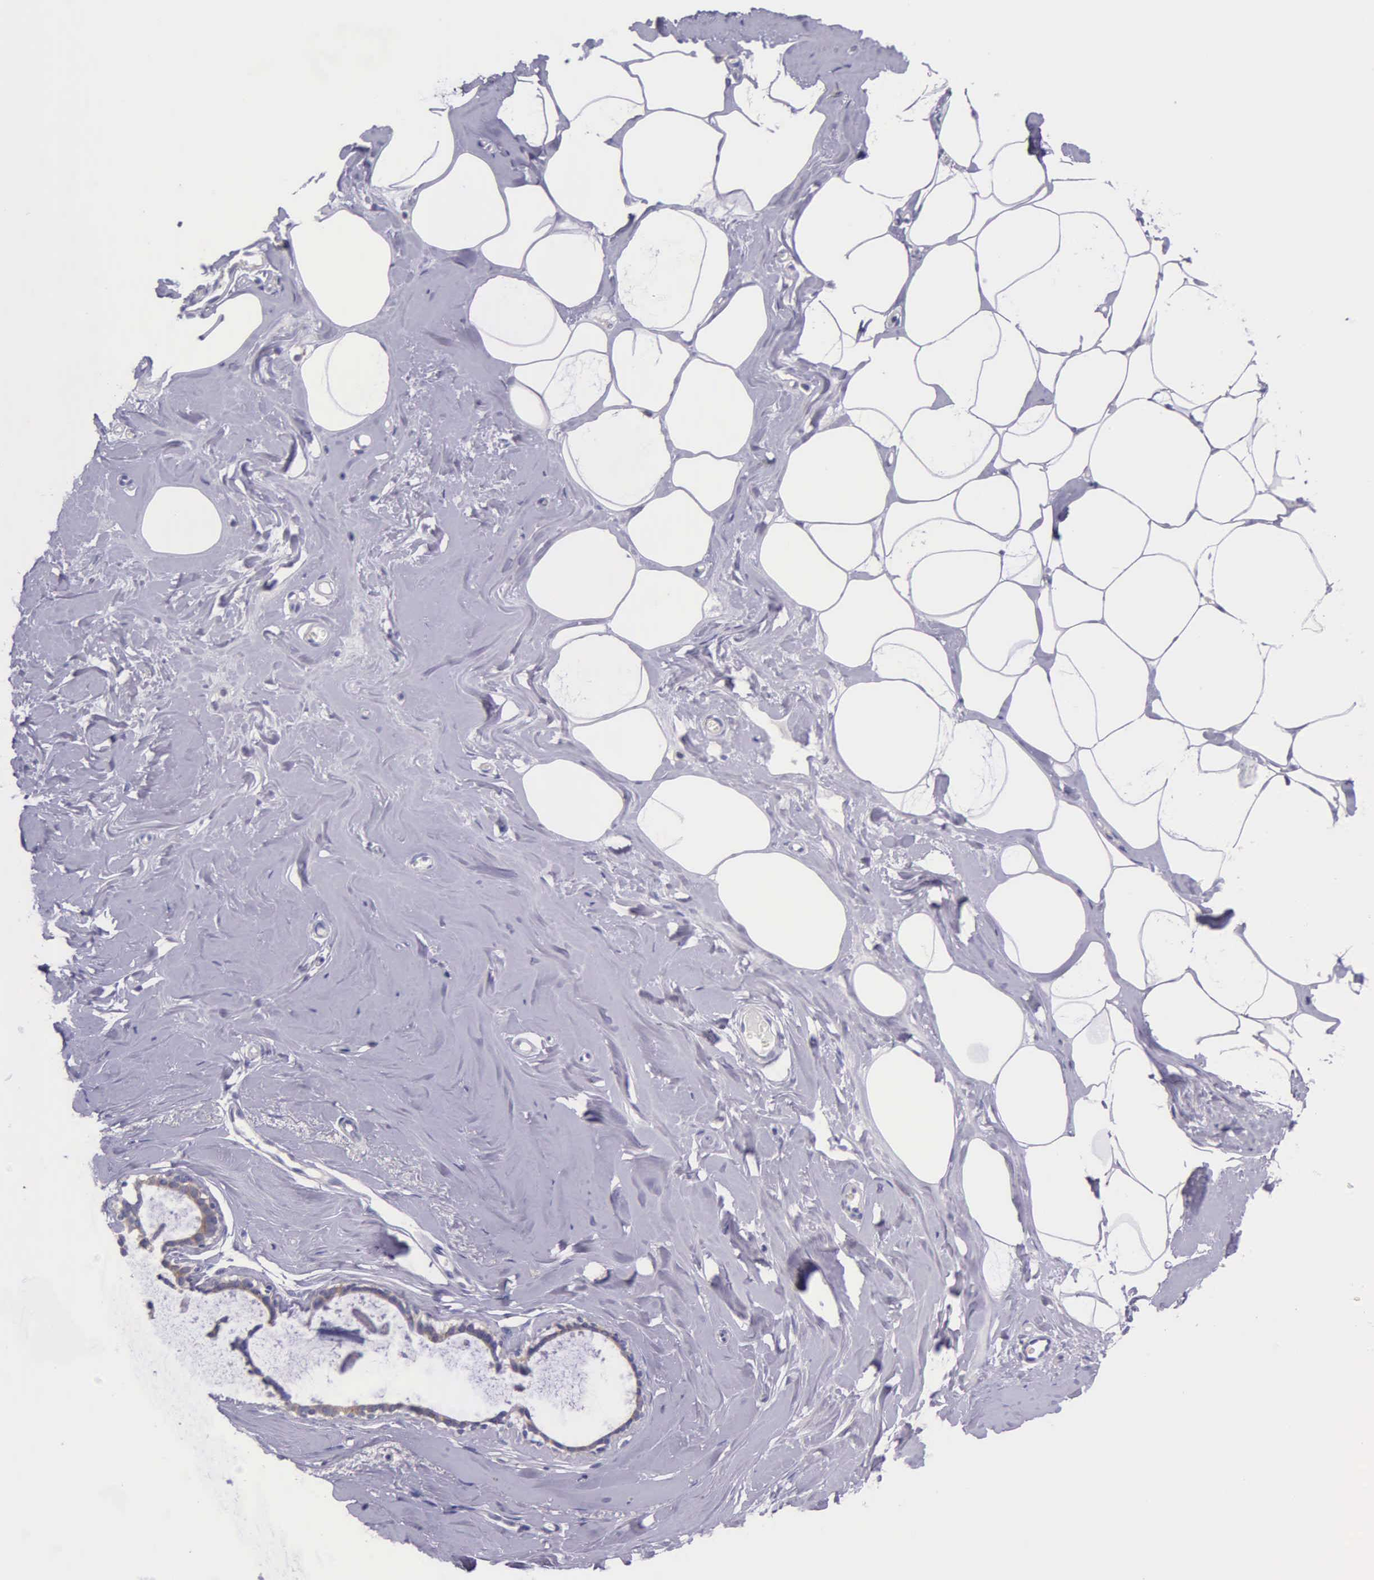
{"staining": {"intensity": "negative", "quantity": "none", "location": "none"}, "tissue": "breast", "cell_type": "Adipocytes", "image_type": "normal", "snomed": [{"axis": "morphology", "description": "Normal tissue, NOS"}, {"axis": "topography", "description": "Breast"}], "caption": "DAB (3,3'-diaminobenzidine) immunohistochemical staining of benign breast displays no significant expression in adipocytes.", "gene": "CTAGE15", "patient": {"sex": "female", "age": 45}}